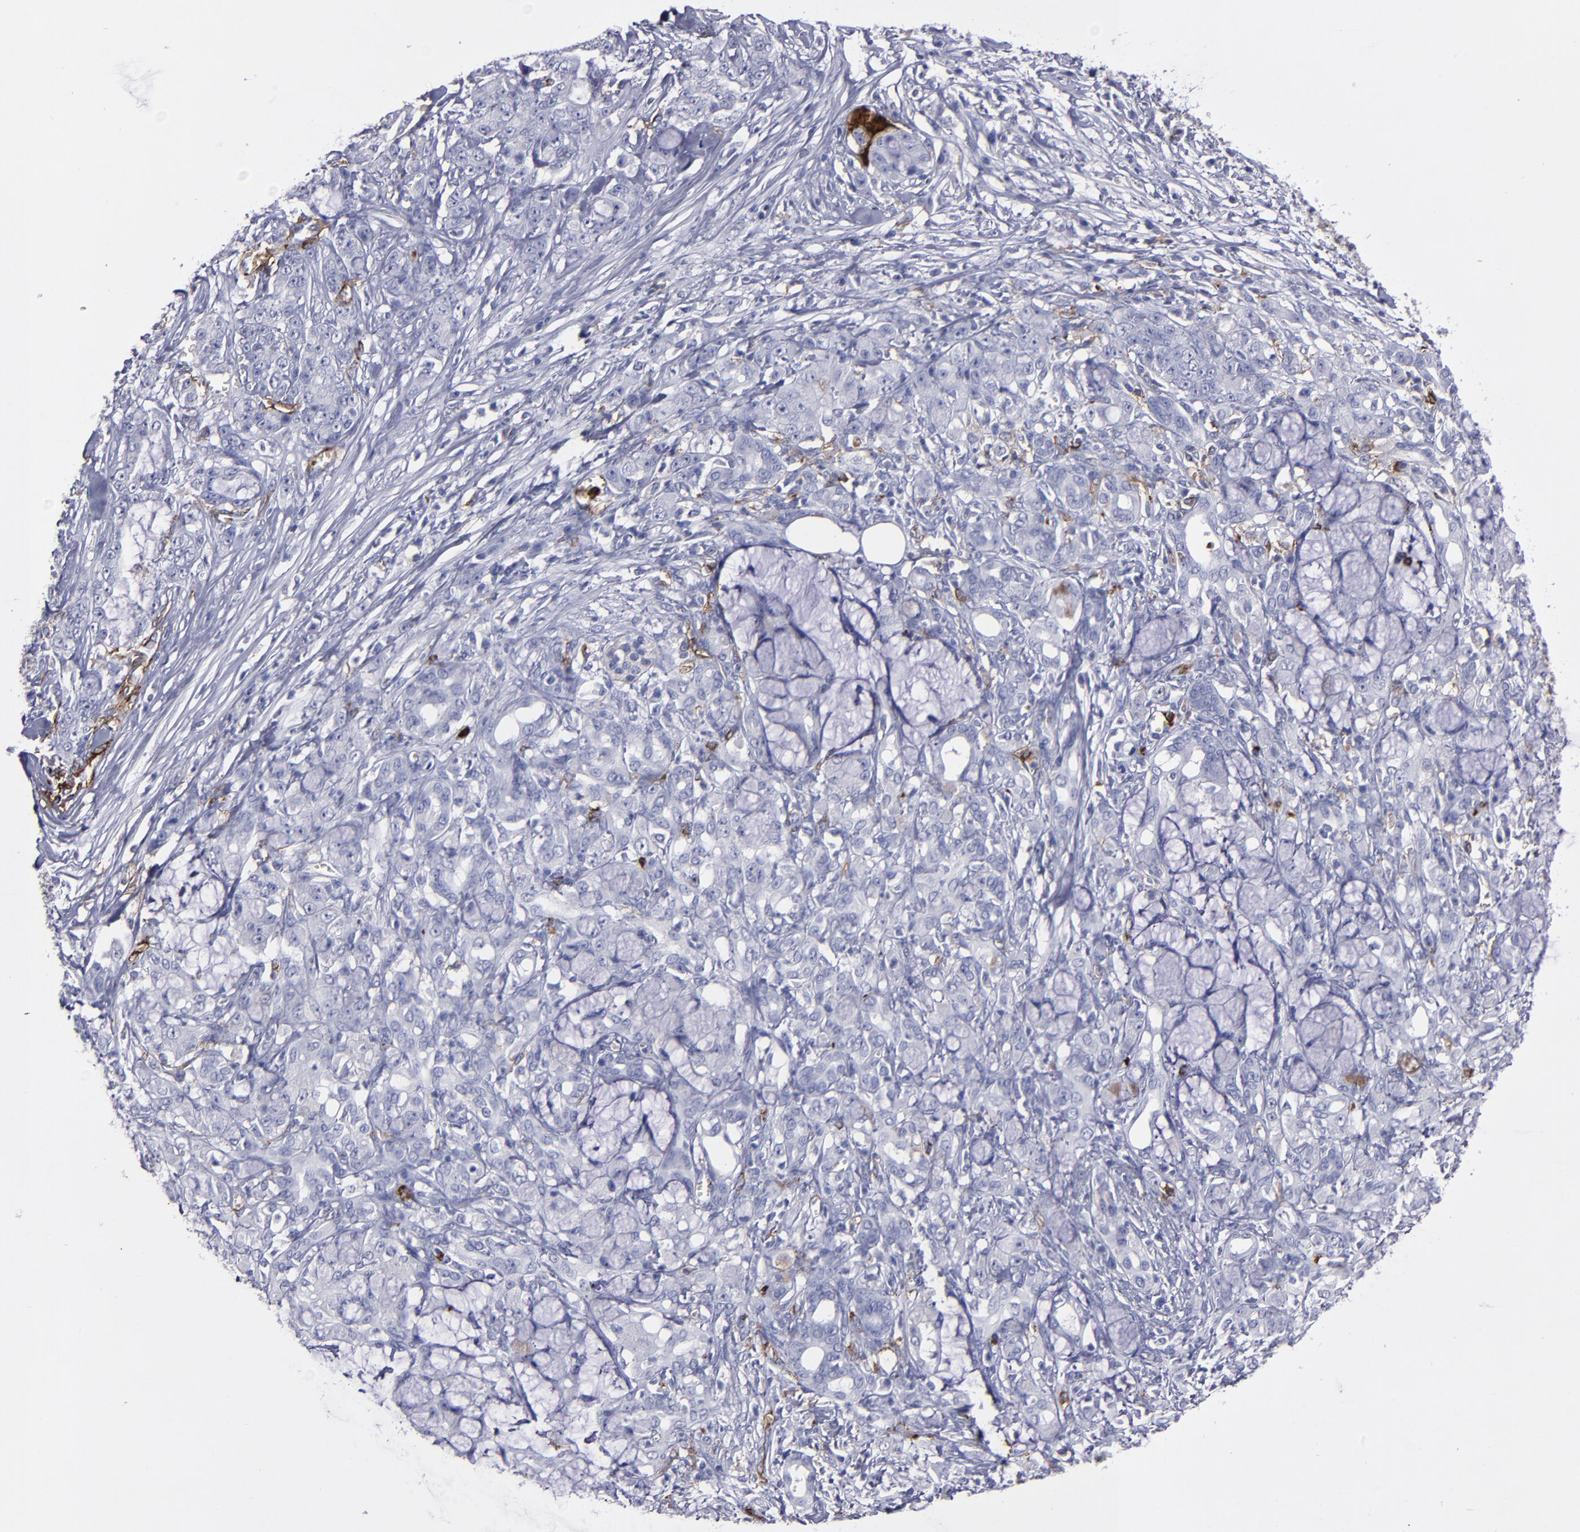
{"staining": {"intensity": "negative", "quantity": "none", "location": "none"}, "tissue": "pancreatic cancer", "cell_type": "Tumor cells", "image_type": "cancer", "snomed": [{"axis": "morphology", "description": "Adenocarcinoma, NOS"}, {"axis": "topography", "description": "Pancreas"}], "caption": "This is a image of IHC staining of pancreatic cancer, which shows no positivity in tumor cells.", "gene": "CD36", "patient": {"sex": "female", "age": 73}}